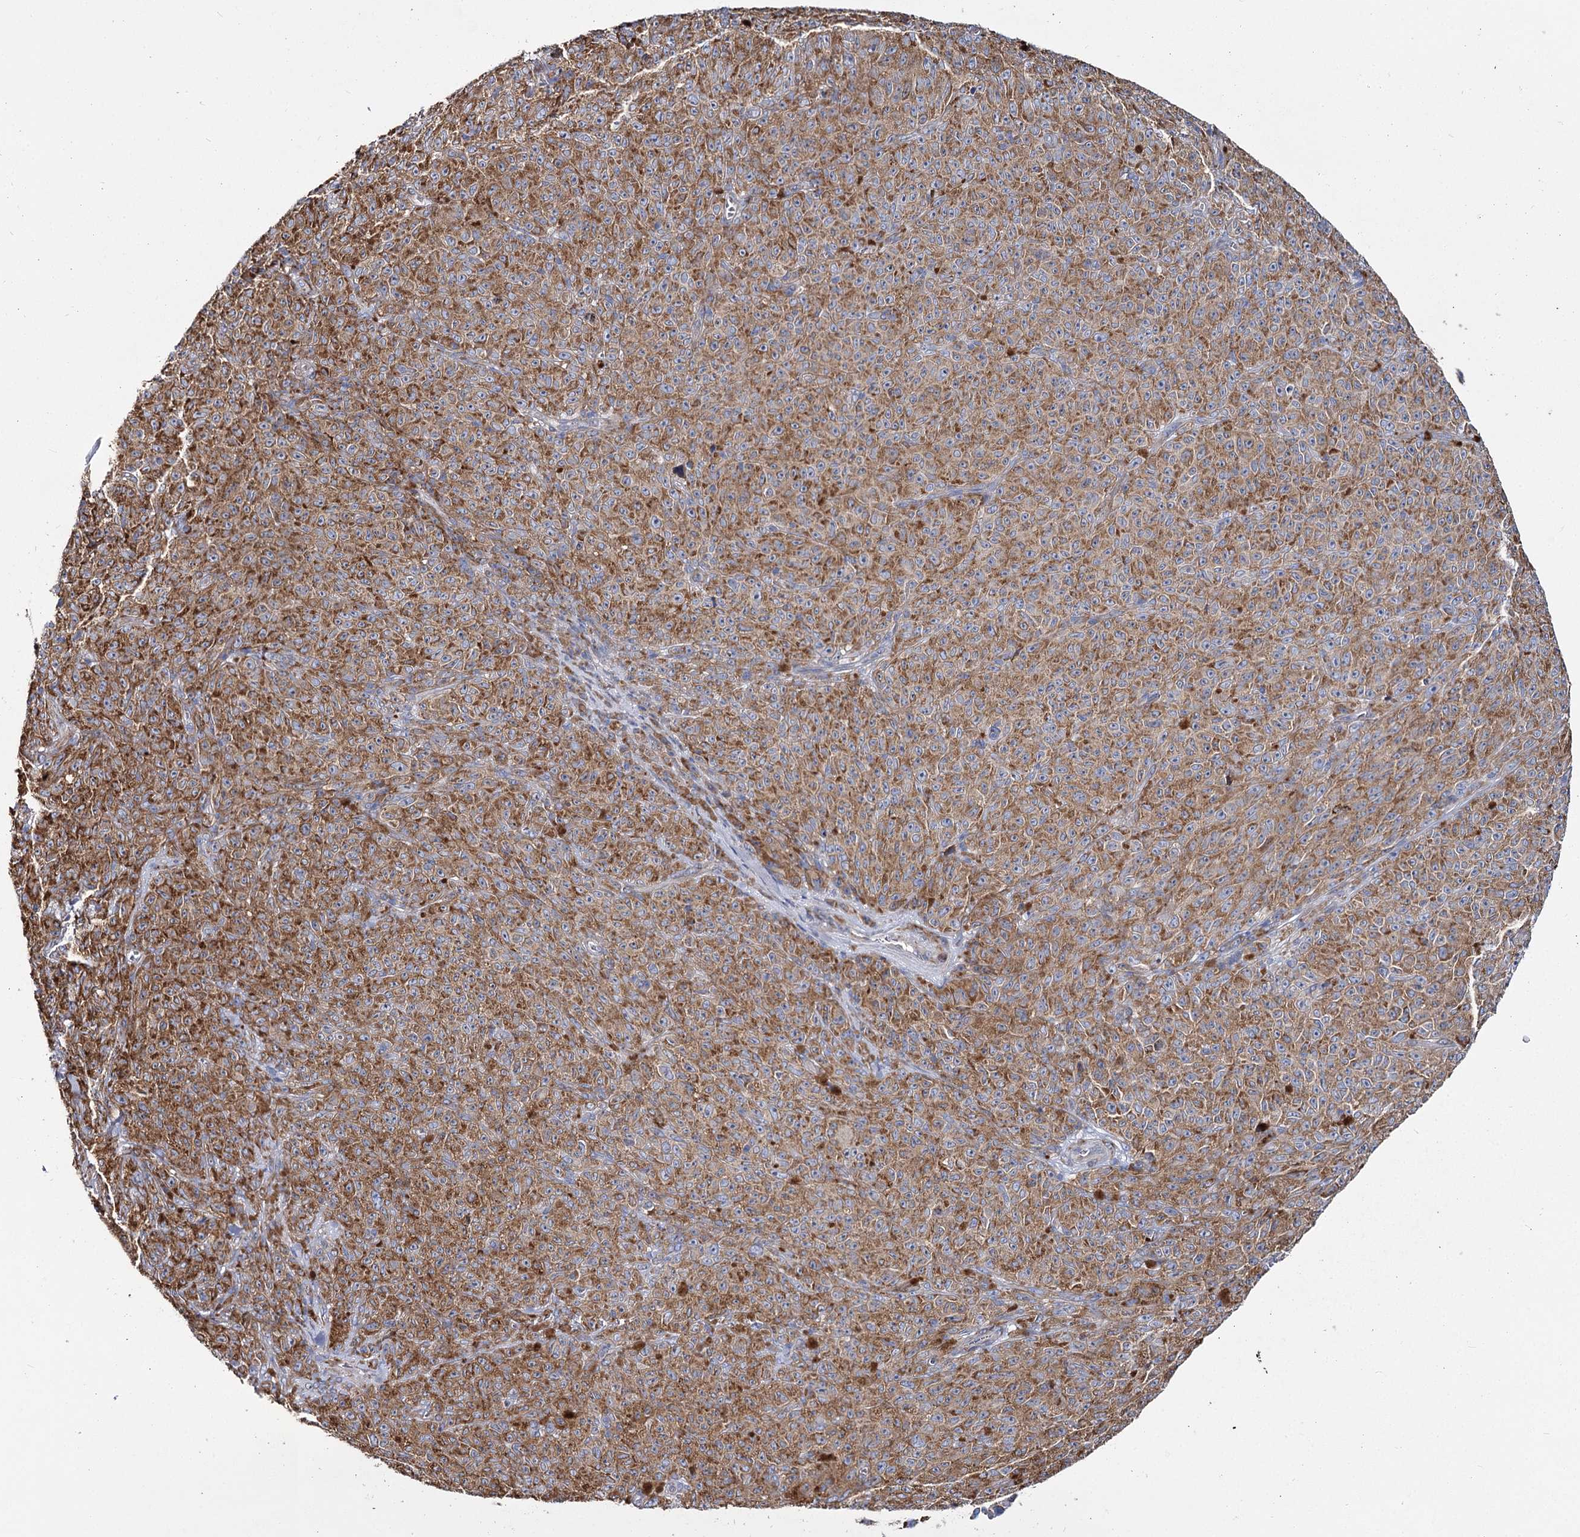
{"staining": {"intensity": "moderate", "quantity": ">75%", "location": "cytoplasmic/membranous"}, "tissue": "melanoma", "cell_type": "Tumor cells", "image_type": "cancer", "snomed": [{"axis": "morphology", "description": "Malignant melanoma, NOS"}, {"axis": "topography", "description": "Skin"}], "caption": "Approximately >75% of tumor cells in malignant melanoma exhibit moderate cytoplasmic/membranous protein positivity as visualized by brown immunohistochemical staining.", "gene": "THUMPD3", "patient": {"sex": "female", "age": 82}}